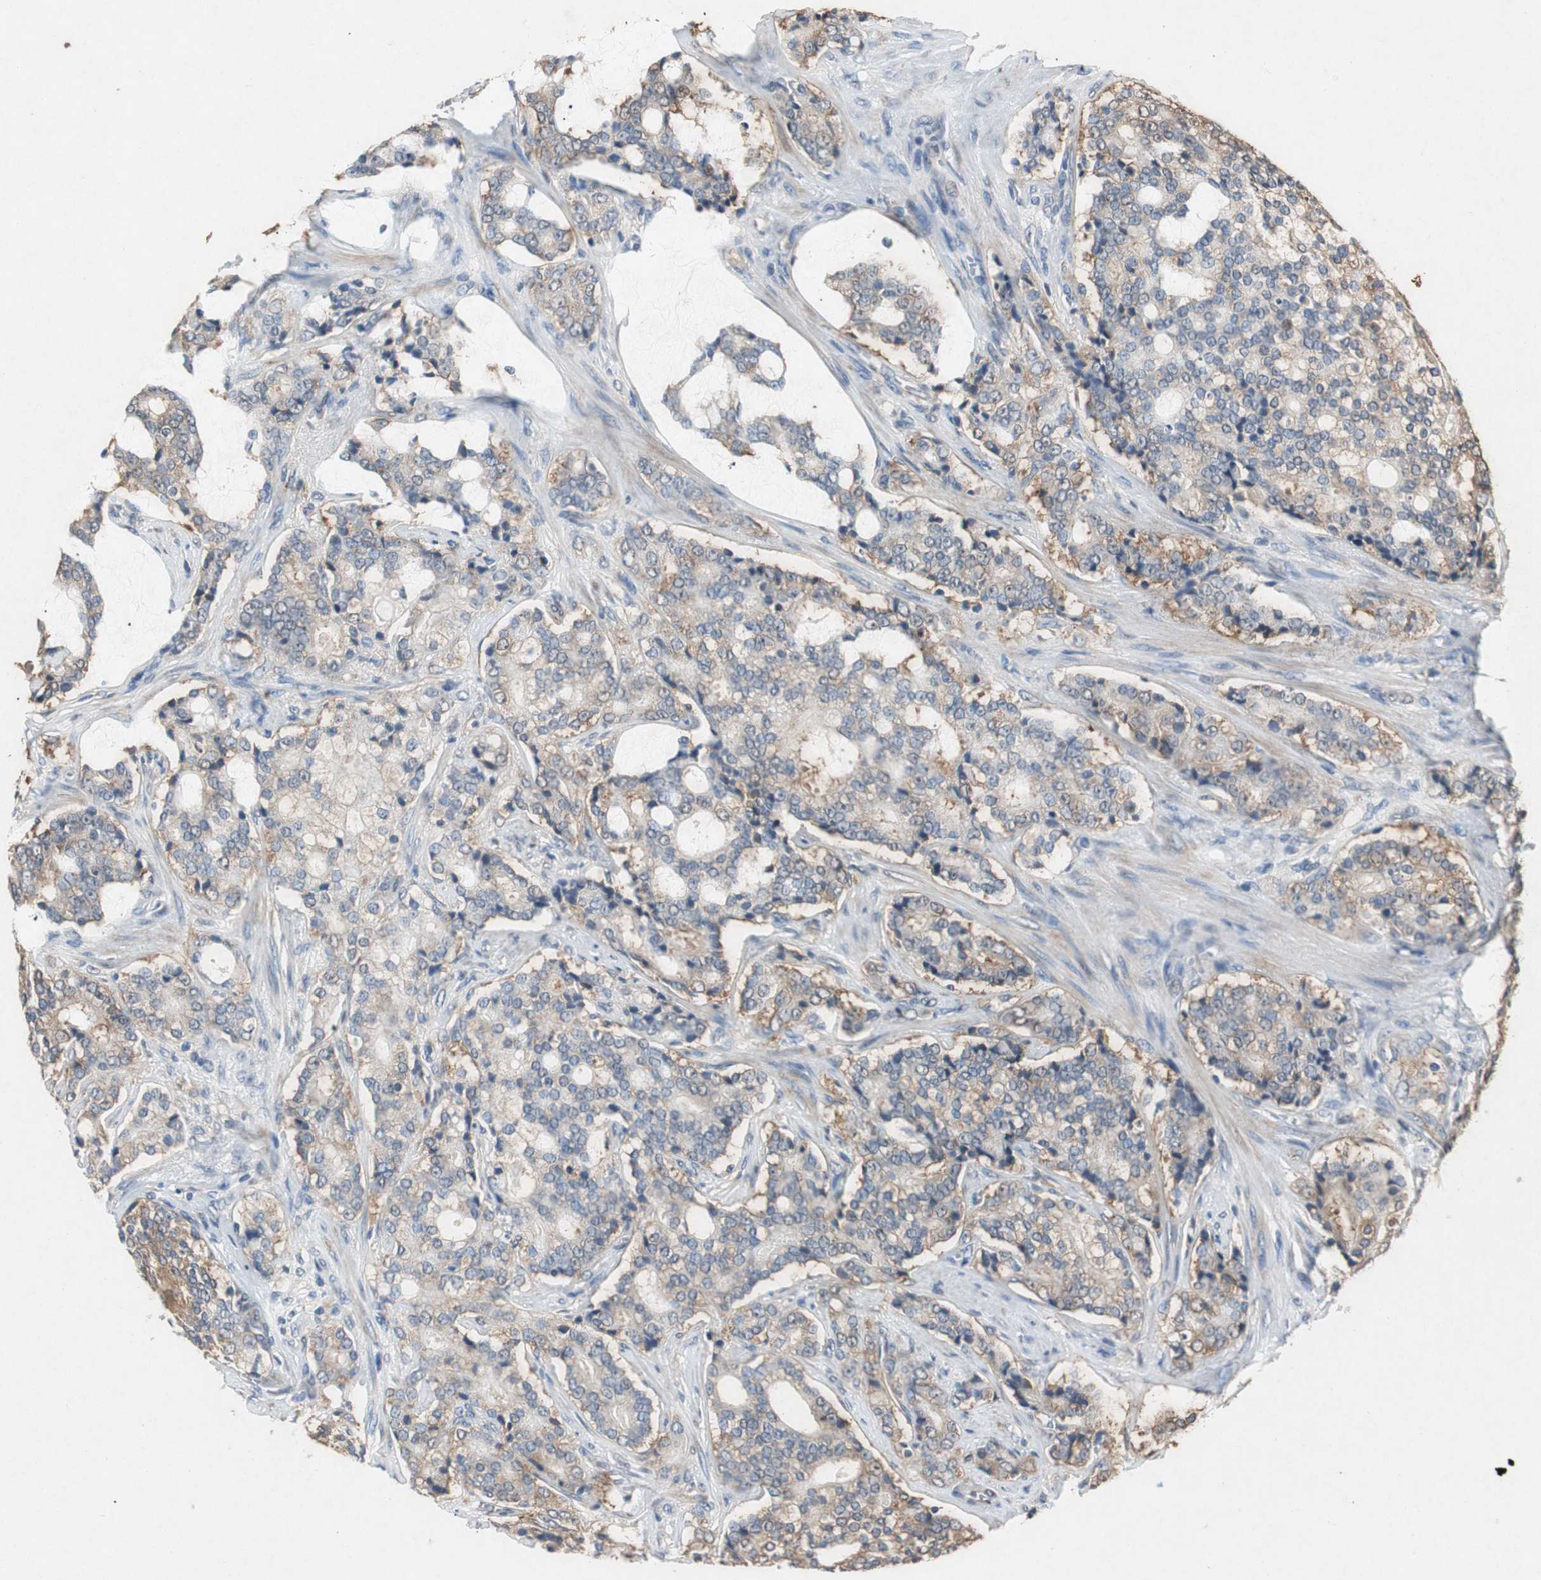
{"staining": {"intensity": "weak", "quantity": ">75%", "location": "cytoplasmic/membranous"}, "tissue": "prostate cancer", "cell_type": "Tumor cells", "image_type": "cancer", "snomed": [{"axis": "morphology", "description": "Adenocarcinoma, Low grade"}, {"axis": "topography", "description": "Prostate"}], "caption": "Protein expression analysis of prostate cancer demonstrates weak cytoplasmic/membranous staining in about >75% of tumor cells.", "gene": "RPL35", "patient": {"sex": "male", "age": 58}}